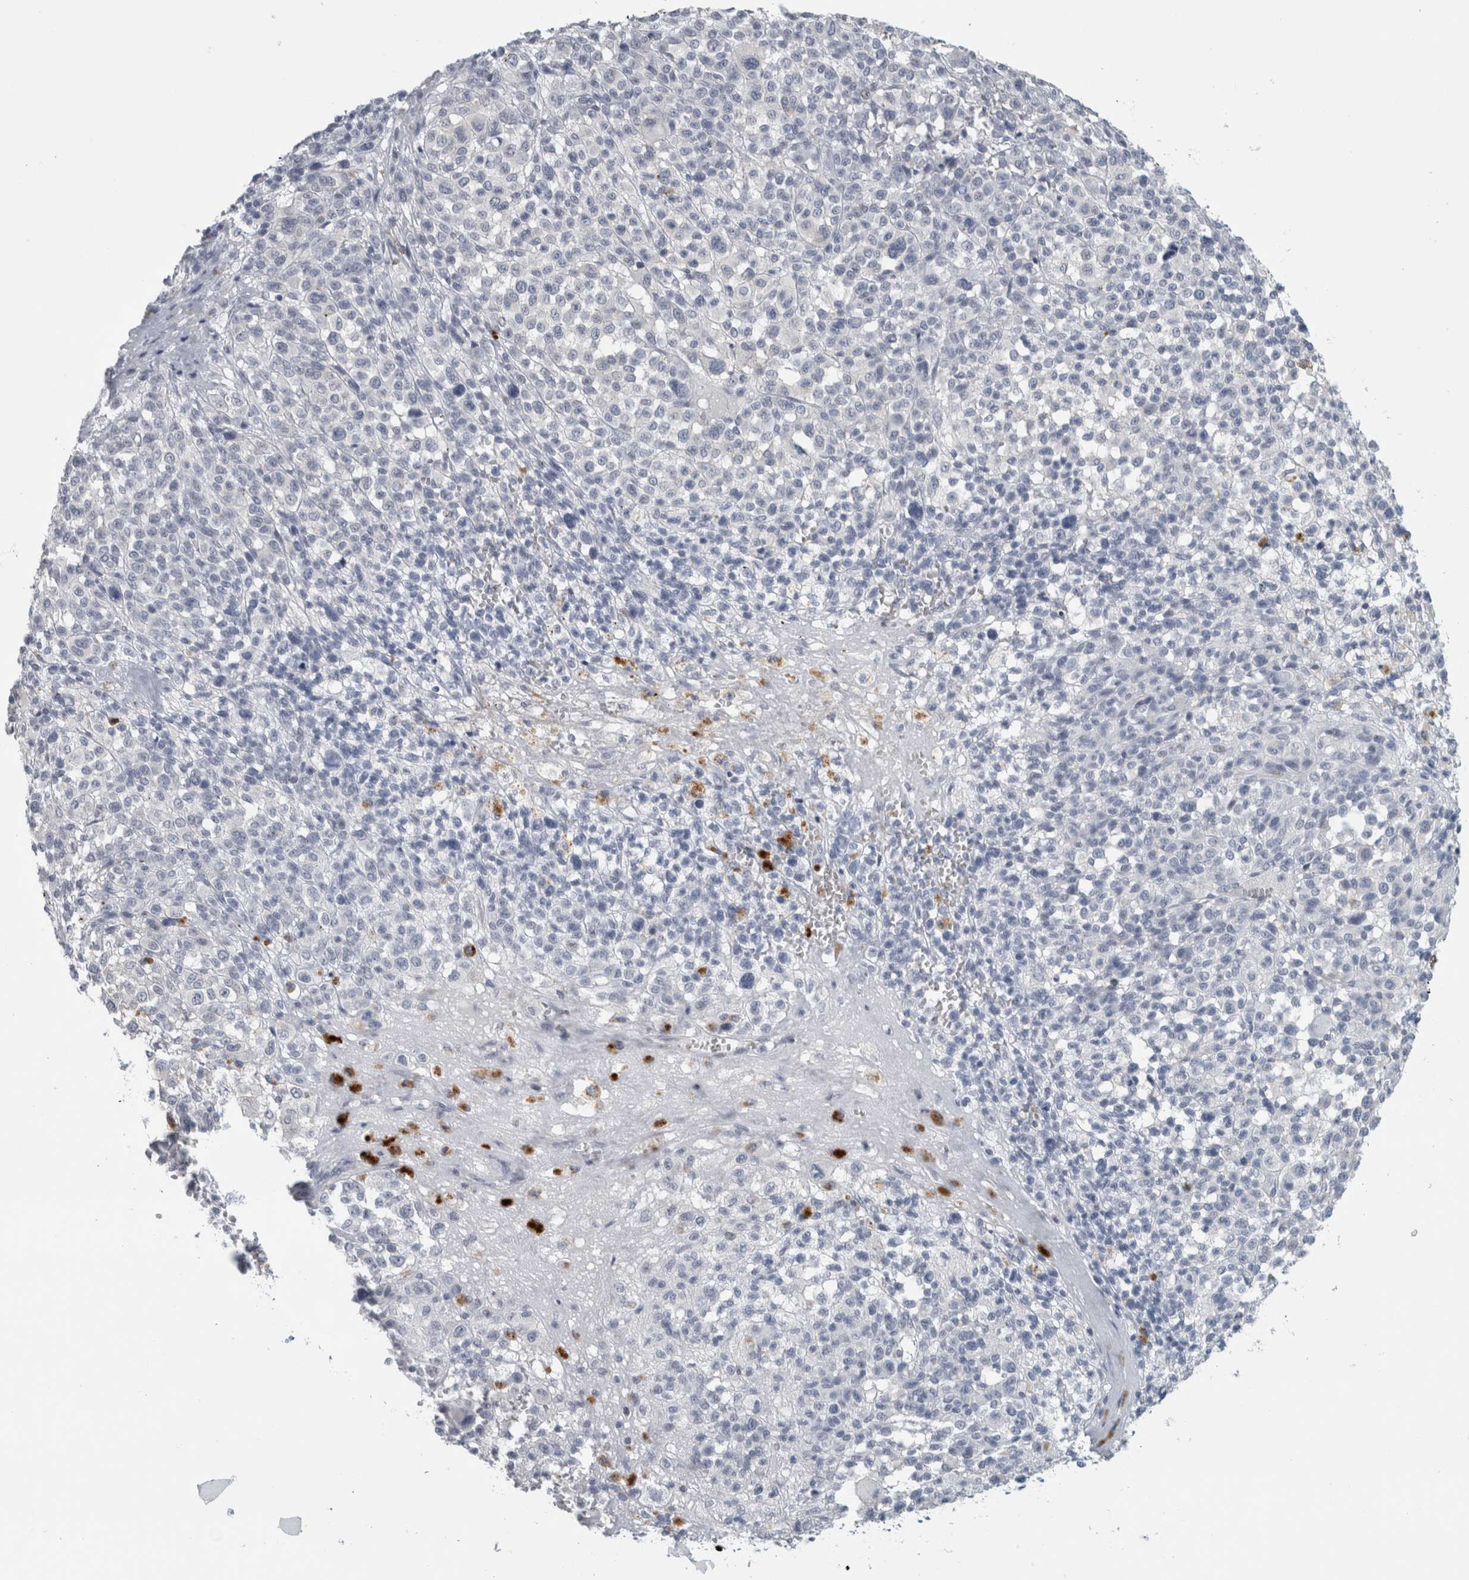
{"staining": {"intensity": "negative", "quantity": "none", "location": "none"}, "tissue": "melanoma", "cell_type": "Tumor cells", "image_type": "cancer", "snomed": [{"axis": "morphology", "description": "Malignant melanoma, Metastatic site"}, {"axis": "topography", "description": "Skin"}], "caption": "Immunohistochemistry of human melanoma exhibits no expression in tumor cells.", "gene": "CPE", "patient": {"sex": "female", "age": 74}}